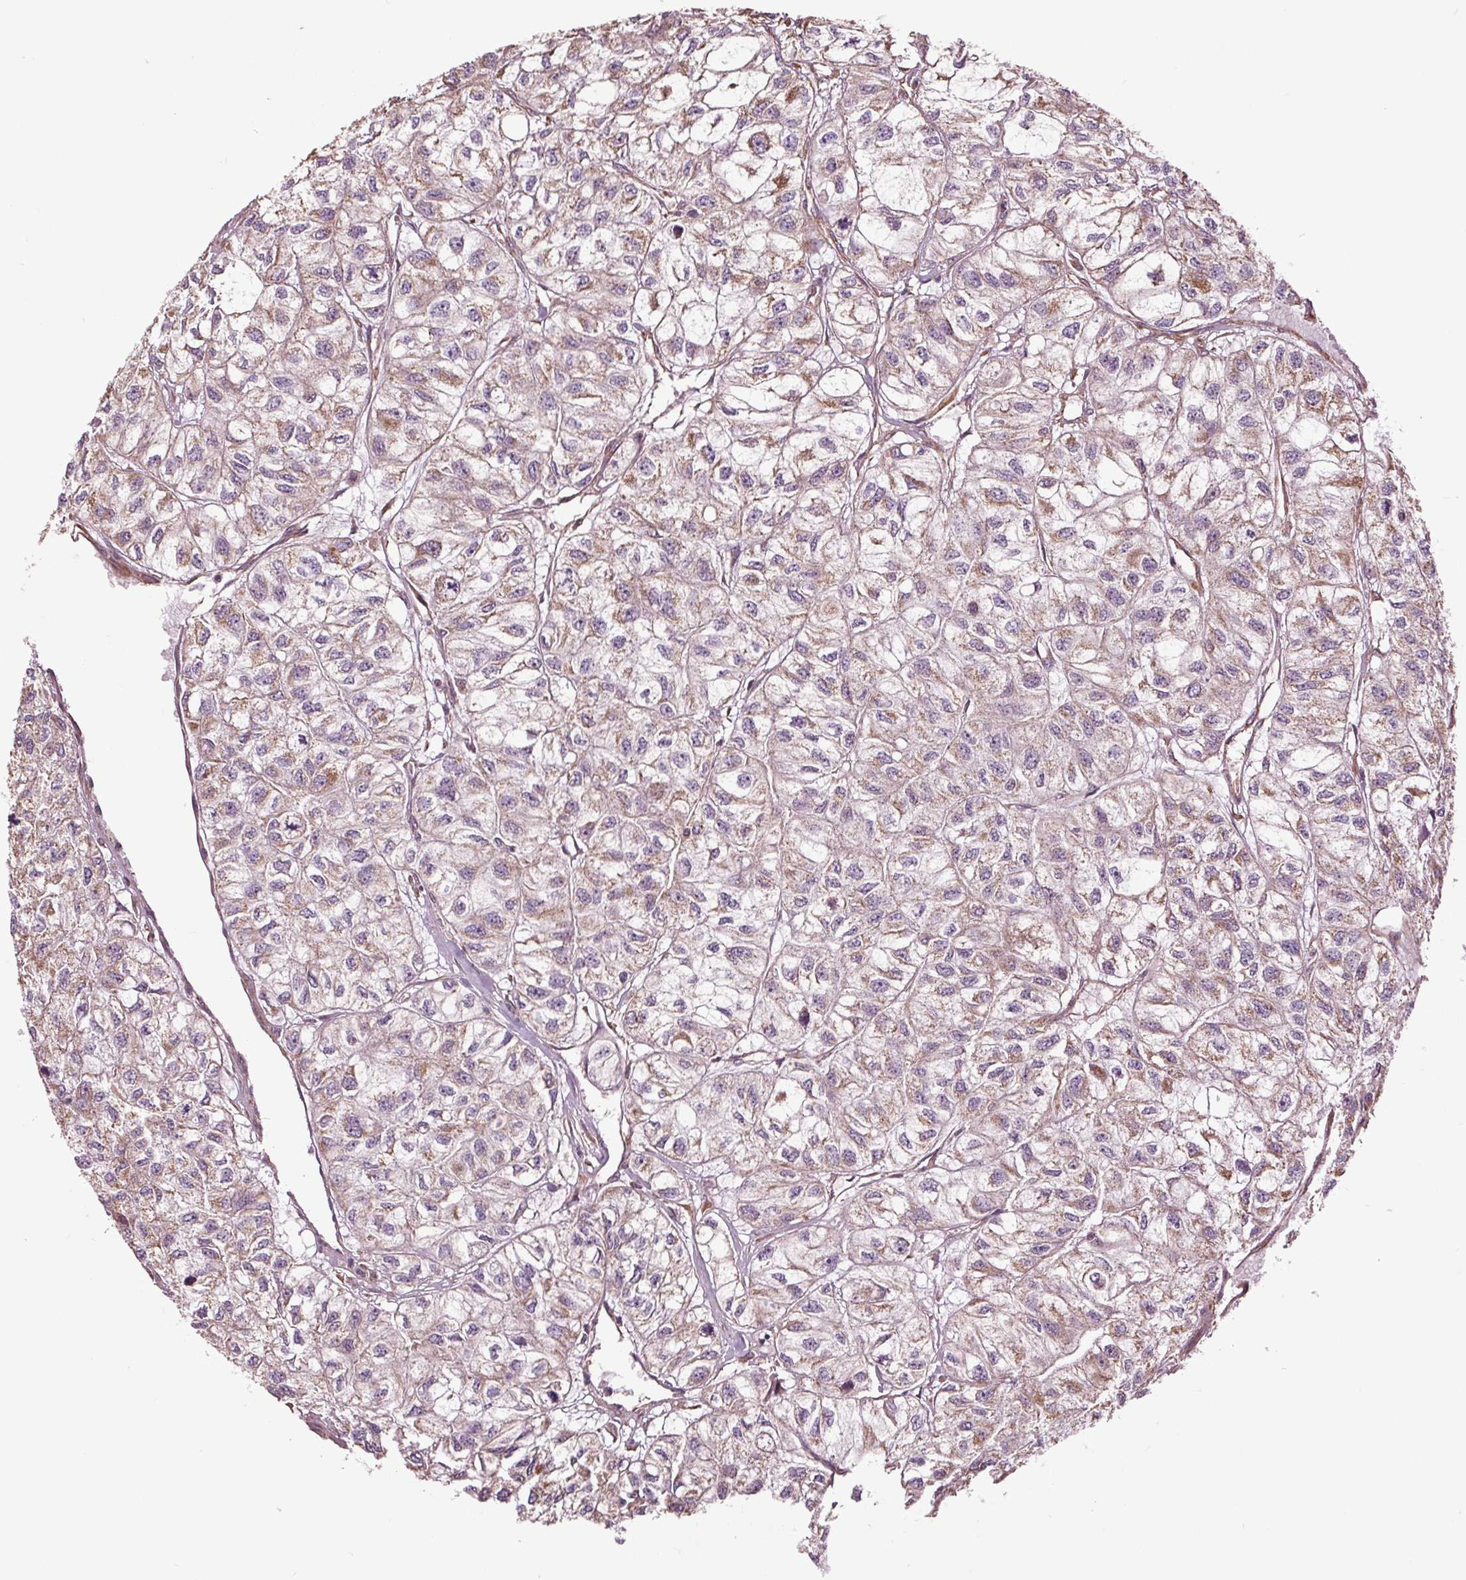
{"staining": {"intensity": "weak", "quantity": "25%-75%", "location": "cytoplasmic/membranous"}, "tissue": "renal cancer", "cell_type": "Tumor cells", "image_type": "cancer", "snomed": [{"axis": "morphology", "description": "Adenocarcinoma, NOS"}, {"axis": "topography", "description": "Kidney"}], "caption": "The immunohistochemical stain highlights weak cytoplasmic/membranous staining in tumor cells of renal adenocarcinoma tissue.", "gene": "RNPEP", "patient": {"sex": "male", "age": 56}}